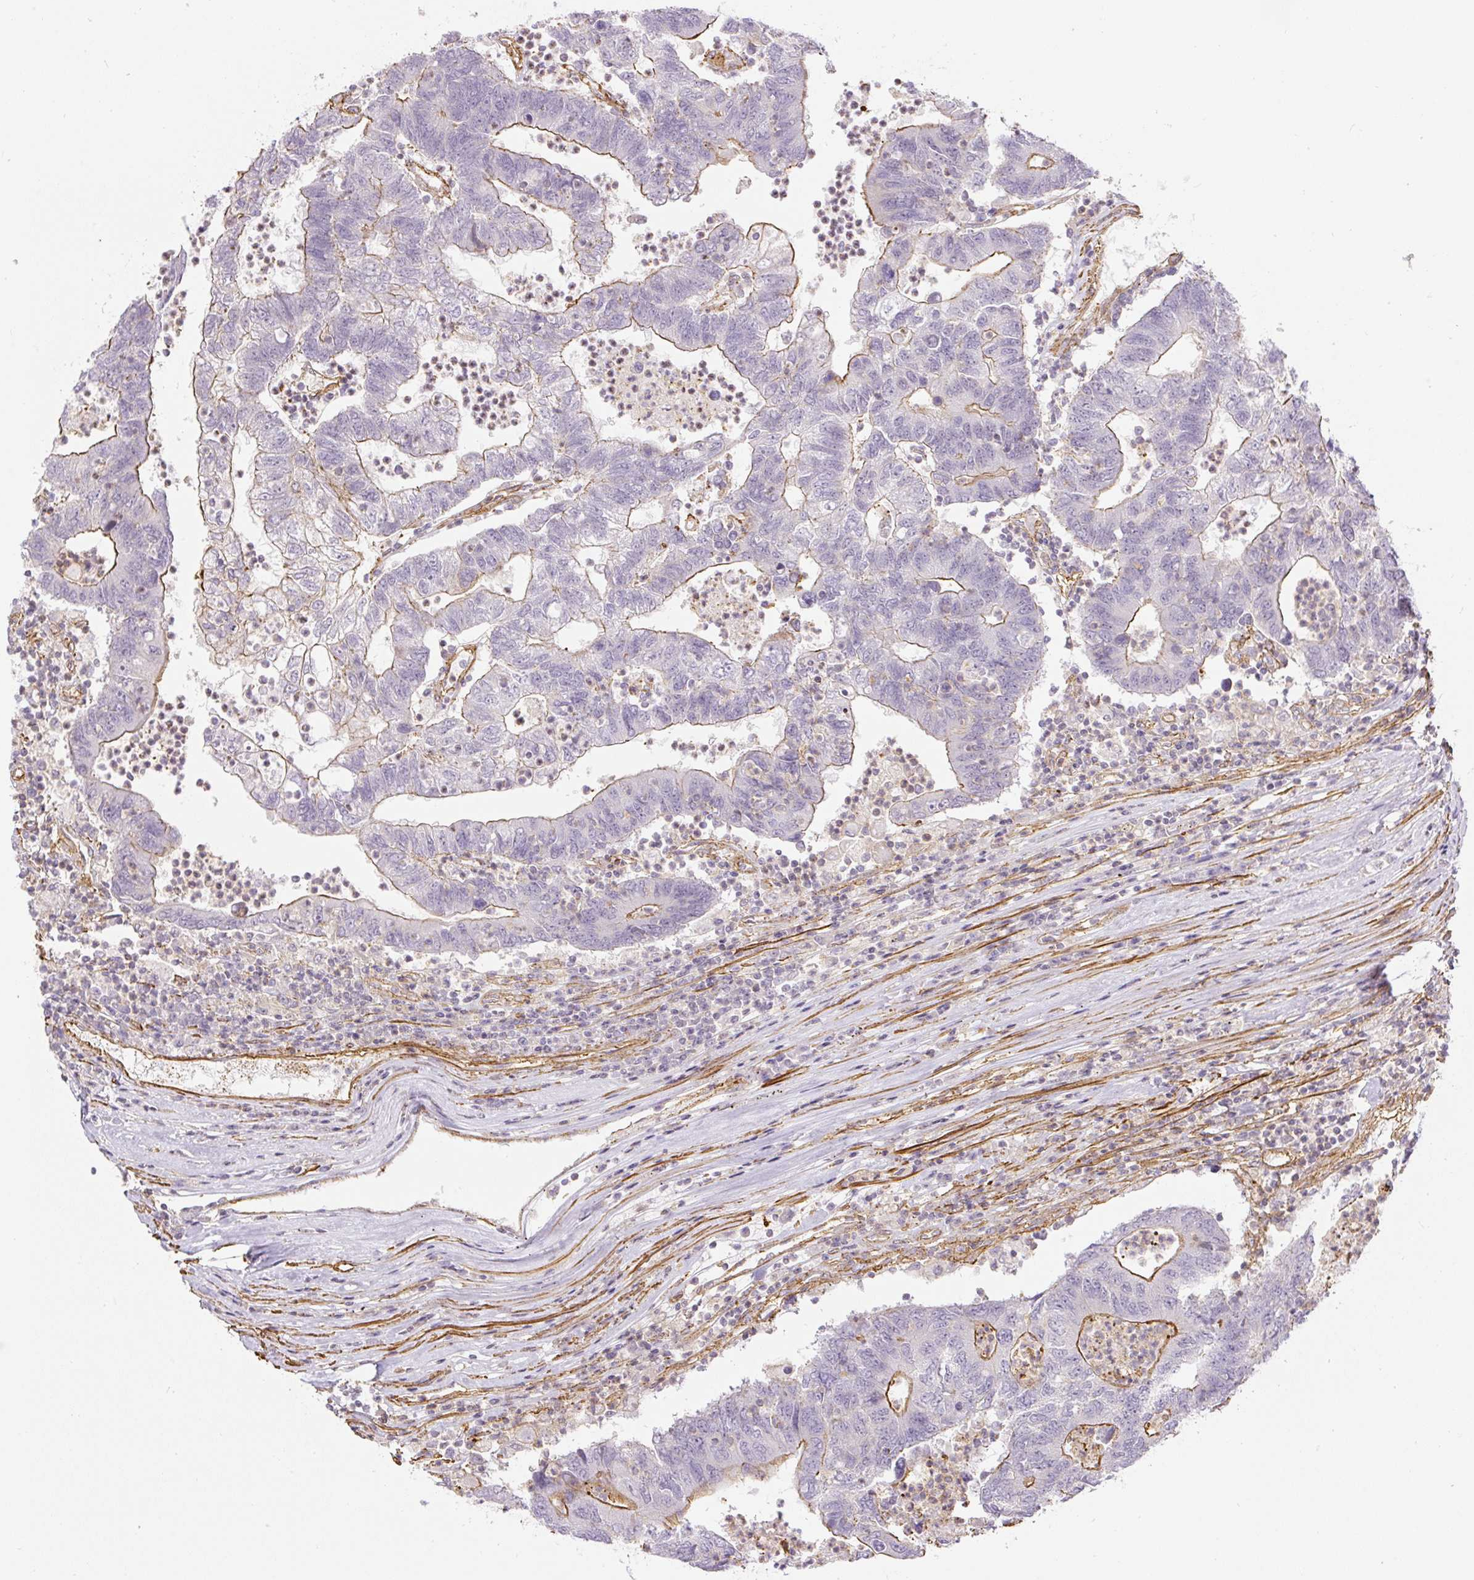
{"staining": {"intensity": "moderate", "quantity": "<25%", "location": "cytoplasmic/membranous"}, "tissue": "colorectal cancer", "cell_type": "Tumor cells", "image_type": "cancer", "snomed": [{"axis": "morphology", "description": "Adenocarcinoma, NOS"}, {"axis": "topography", "description": "Colon"}], "caption": "Immunohistochemical staining of human colorectal cancer (adenocarcinoma) reveals moderate cytoplasmic/membranous protein positivity in about <25% of tumor cells.", "gene": "MYL12A", "patient": {"sex": "female", "age": 48}}